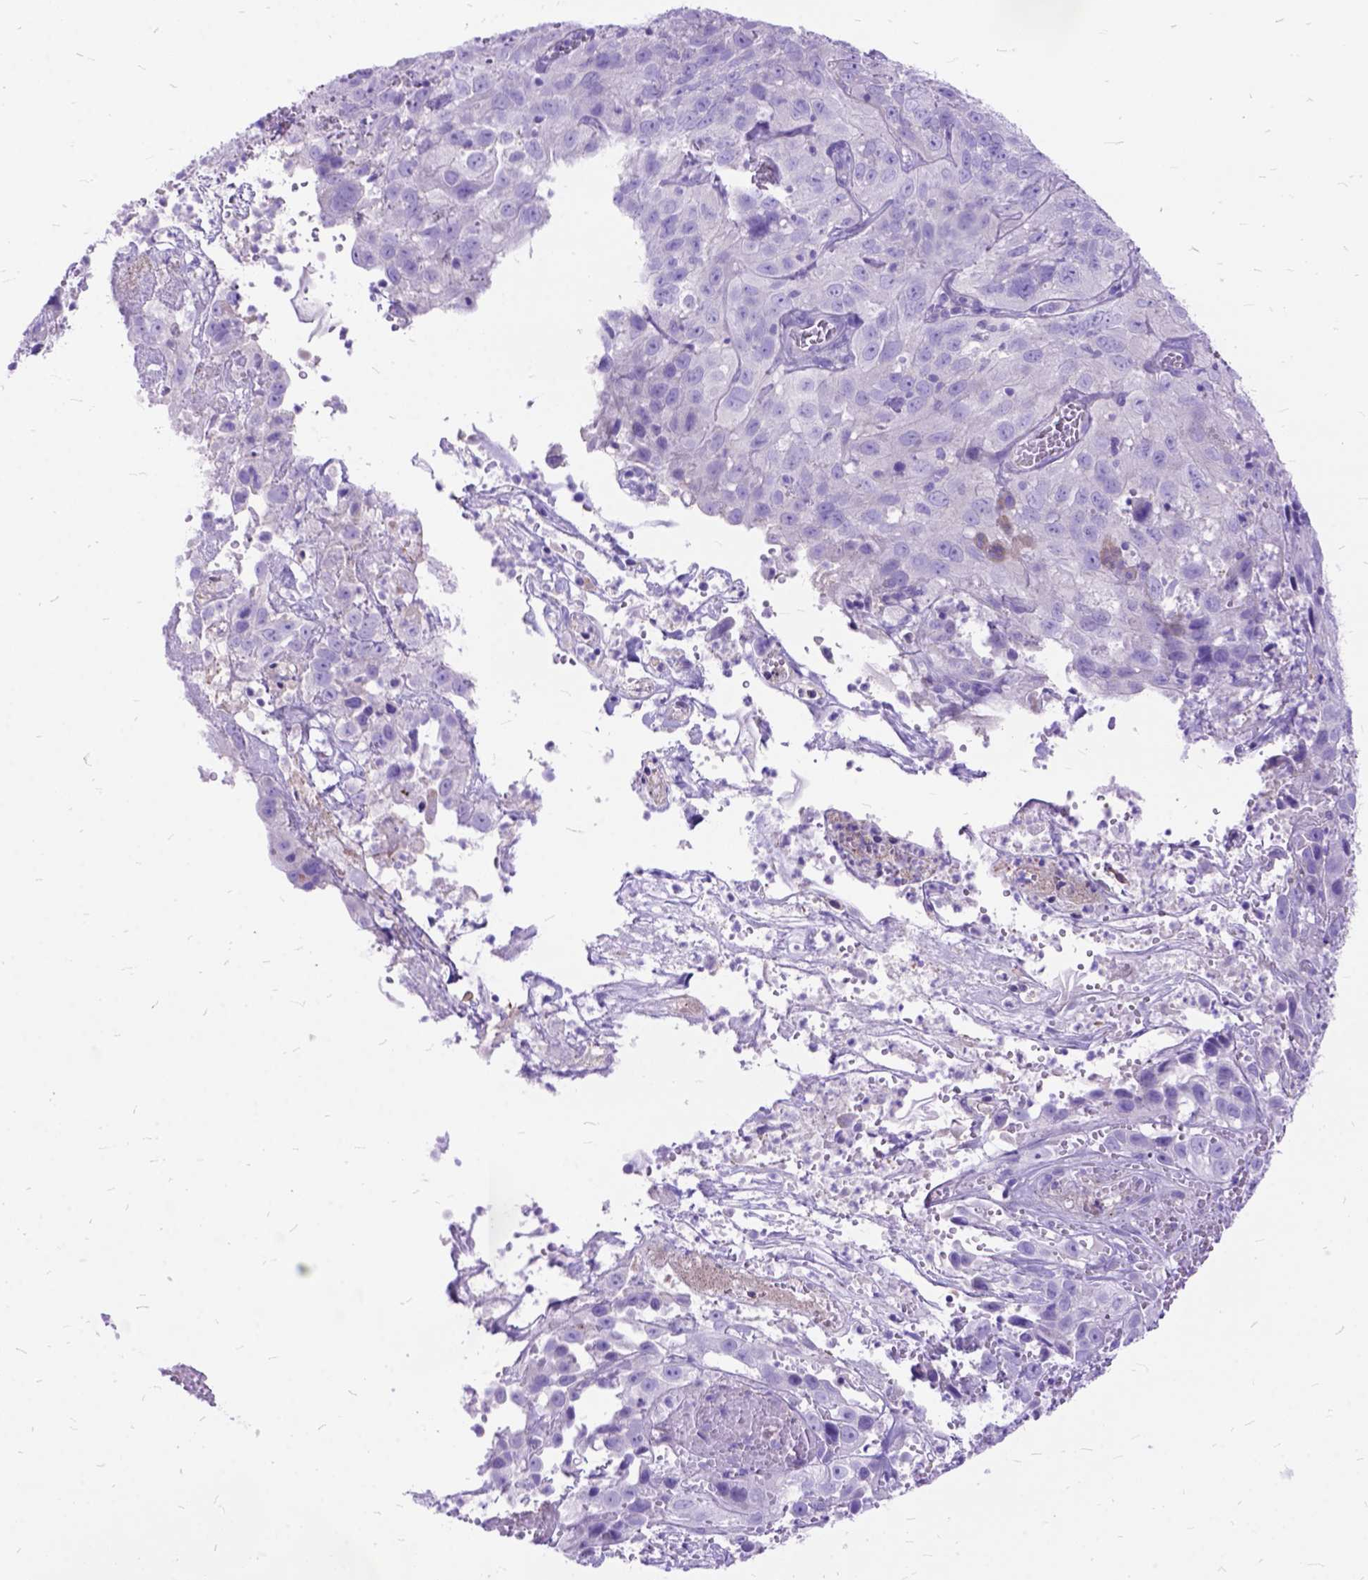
{"staining": {"intensity": "negative", "quantity": "none", "location": "none"}, "tissue": "cervical cancer", "cell_type": "Tumor cells", "image_type": "cancer", "snomed": [{"axis": "morphology", "description": "Squamous cell carcinoma, NOS"}, {"axis": "topography", "description": "Cervix"}], "caption": "This is an immunohistochemistry photomicrograph of squamous cell carcinoma (cervical). There is no expression in tumor cells.", "gene": "ARL9", "patient": {"sex": "female", "age": 32}}